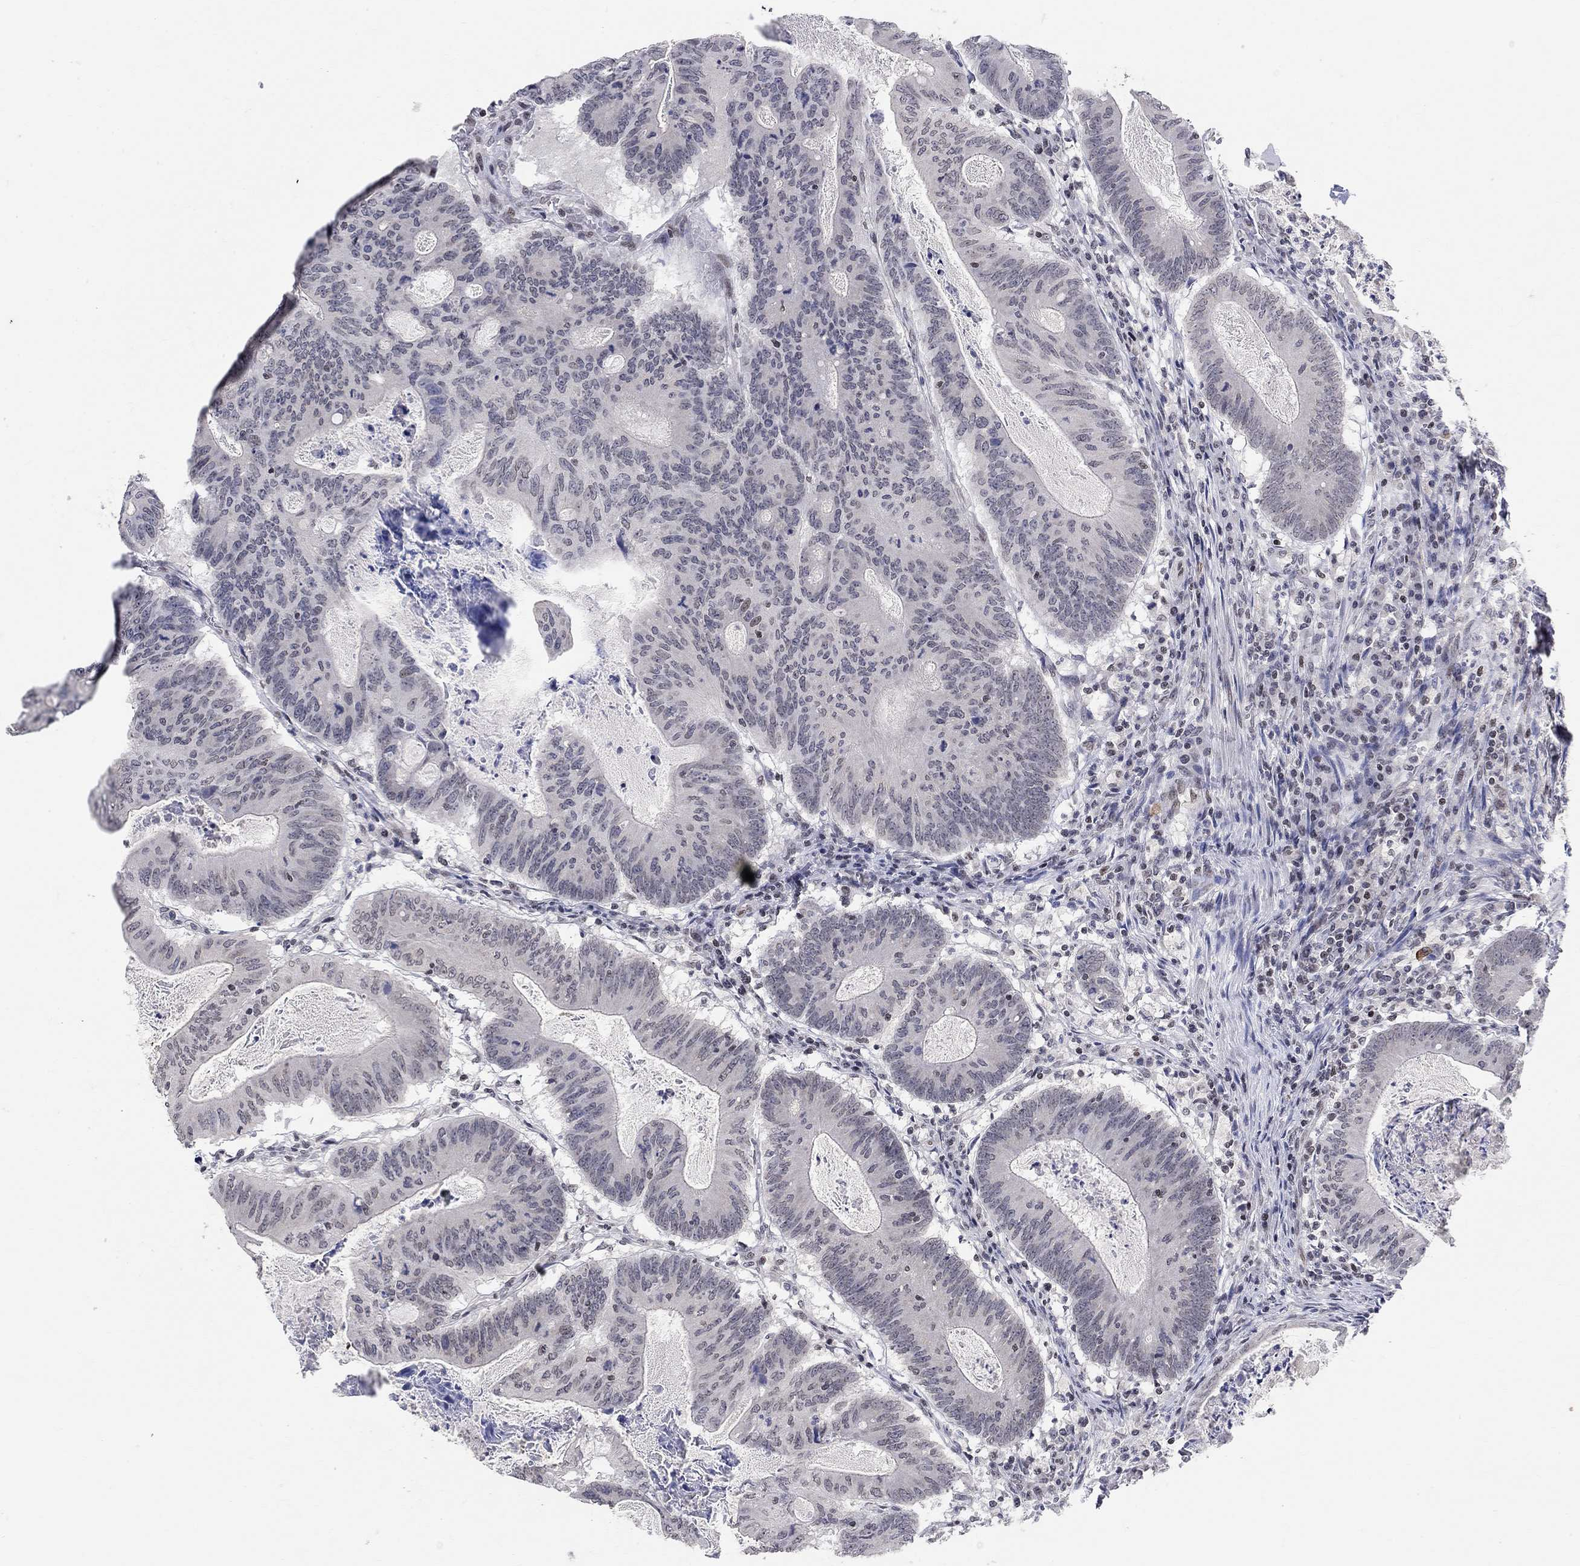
{"staining": {"intensity": "negative", "quantity": "none", "location": "none"}, "tissue": "colorectal cancer", "cell_type": "Tumor cells", "image_type": "cancer", "snomed": [{"axis": "morphology", "description": "Adenocarcinoma, NOS"}, {"axis": "topography", "description": "Colon"}], "caption": "The histopathology image displays no significant staining in tumor cells of adenocarcinoma (colorectal).", "gene": "KLF12", "patient": {"sex": "female", "age": 70}}